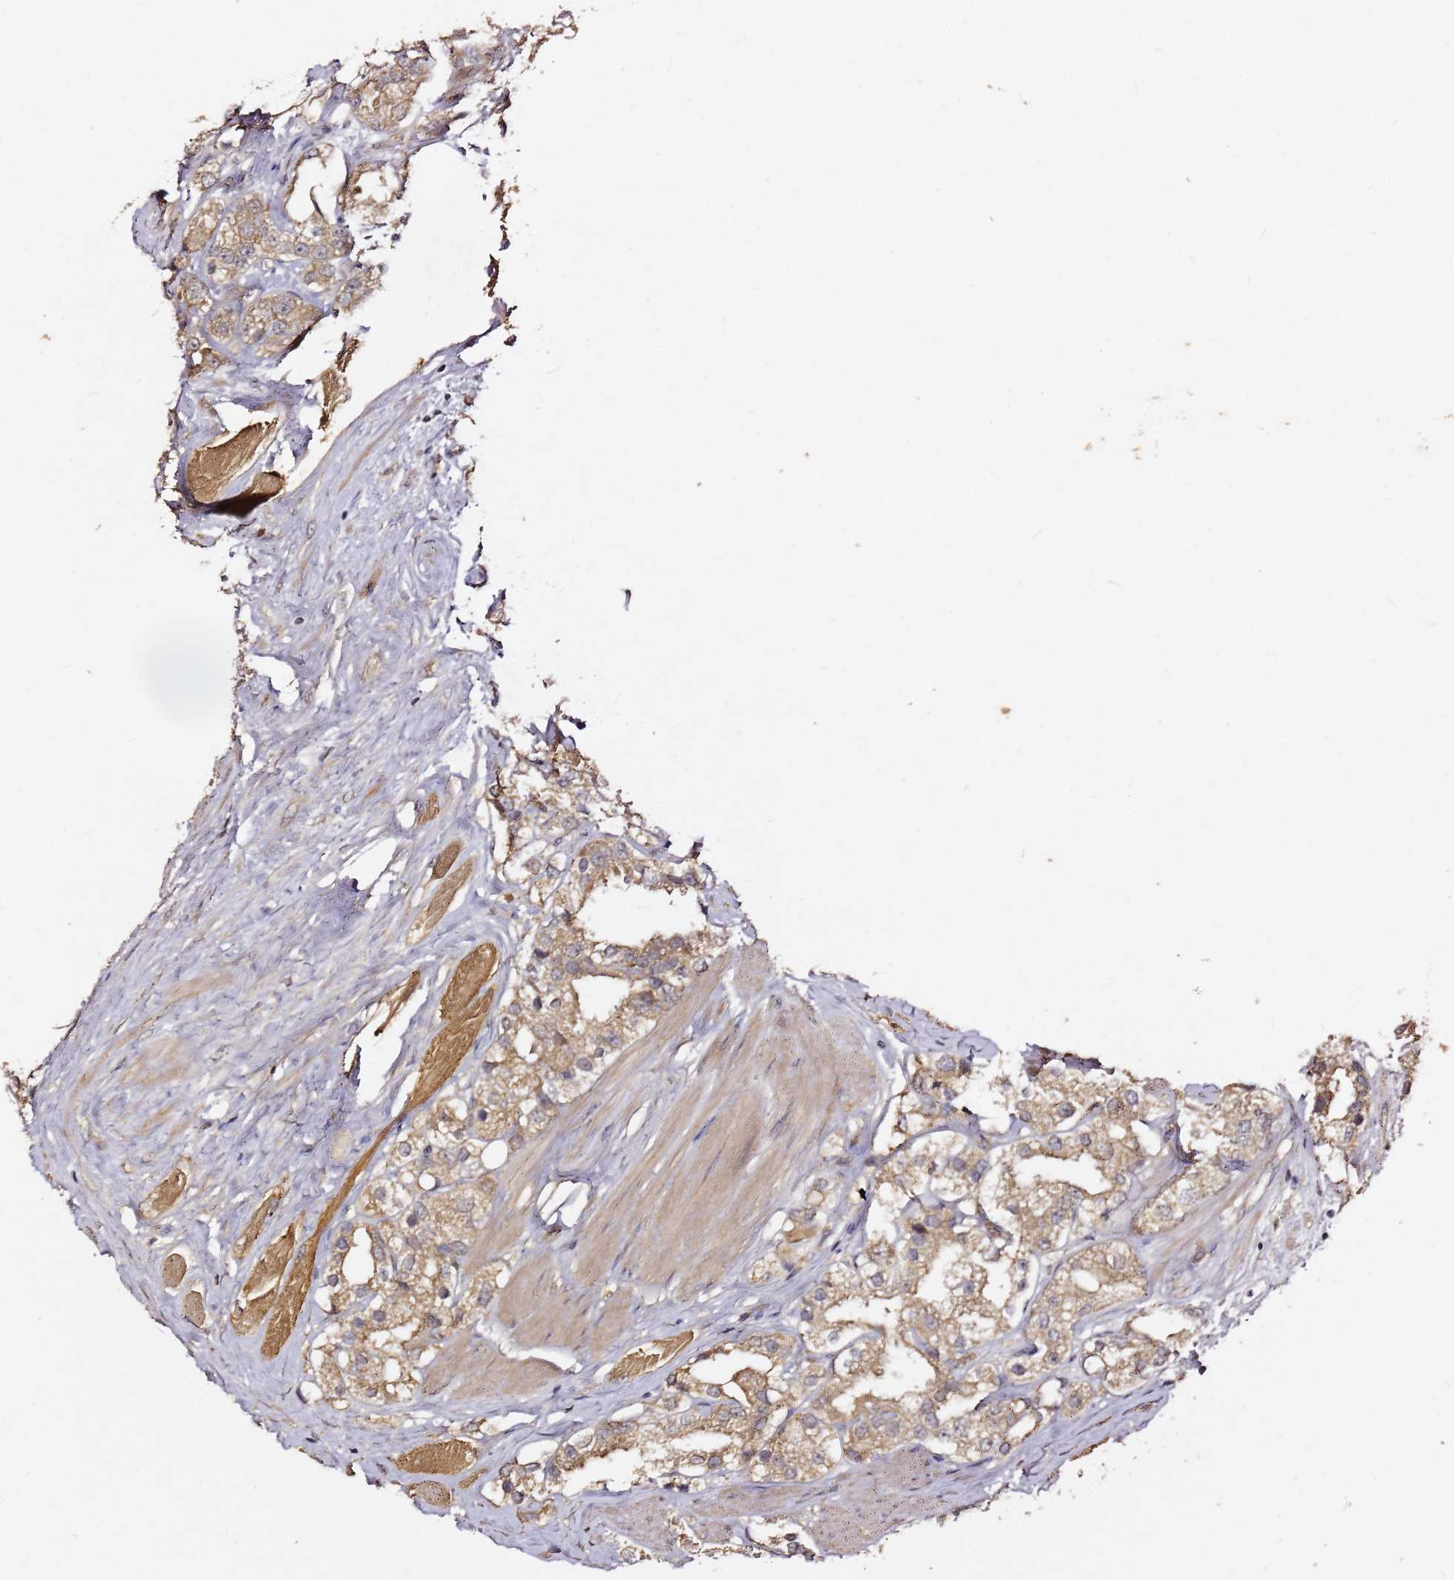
{"staining": {"intensity": "moderate", "quantity": ">75%", "location": "cytoplasmic/membranous"}, "tissue": "prostate cancer", "cell_type": "Tumor cells", "image_type": "cancer", "snomed": [{"axis": "morphology", "description": "Adenocarcinoma, NOS"}, {"axis": "topography", "description": "Prostate"}], "caption": "High-magnification brightfield microscopy of prostate adenocarcinoma stained with DAB (3,3'-diaminobenzidine) (brown) and counterstained with hematoxylin (blue). tumor cells exhibit moderate cytoplasmic/membranous expression is identified in approximately>75% of cells.", "gene": "C6orf136", "patient": {"sex": "male", "age": 79}}